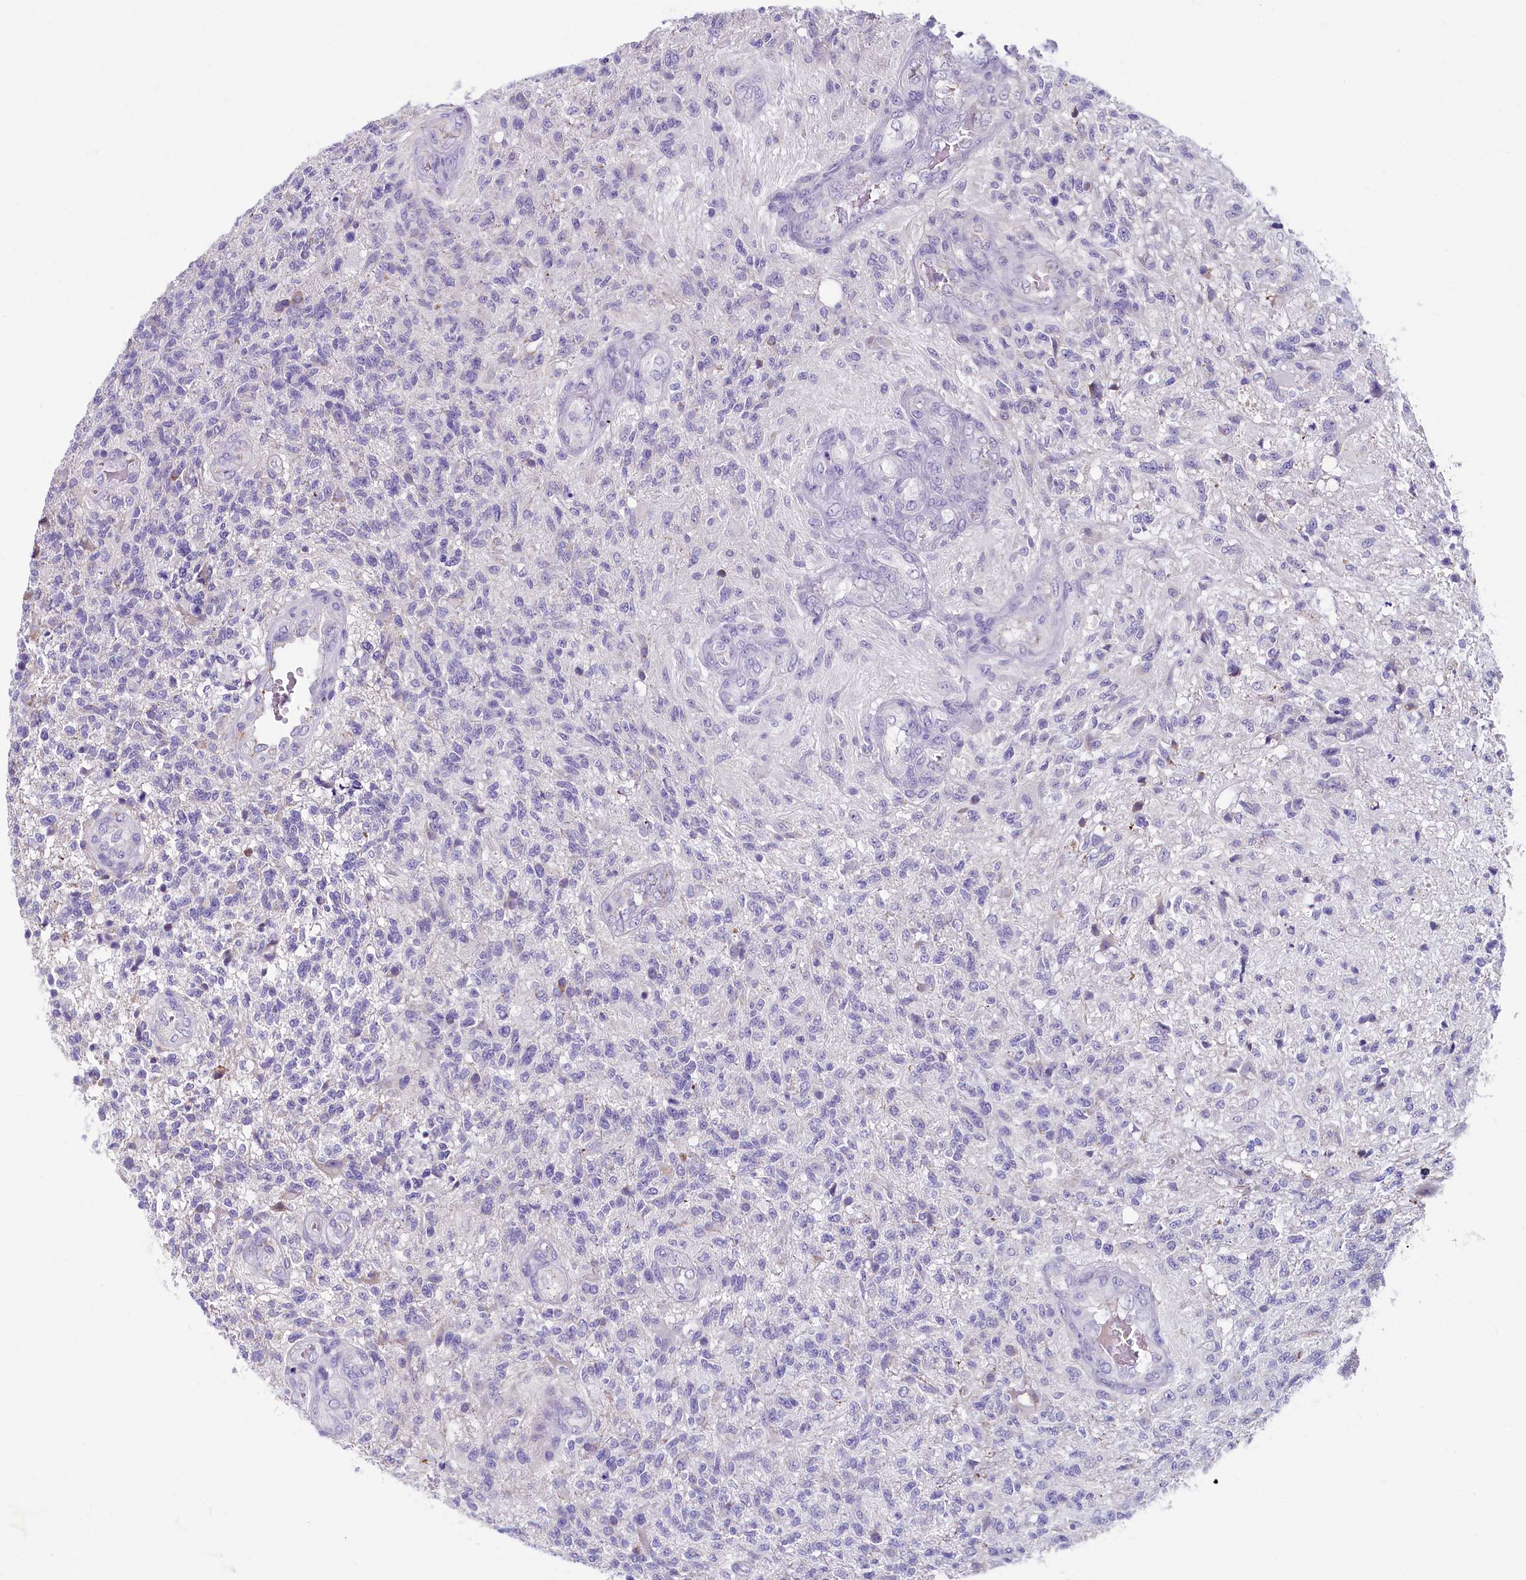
{"staining": {"intensity": "negative", "quantity": "none", "location": "none"}, "tissue": "glioma", "cell_type": "Tumor cells", "image_type": "cancer", "snomed": [{"axis": "morphology", "description": "Glioma, malignant, High grade"}, {"axis": "topography", "description": "Brain"}], "caption": "Tumor cells are negative for brown protein staining in glioma.", "gene": "INSC", "patient": {"sex": "male", "age": 56}}